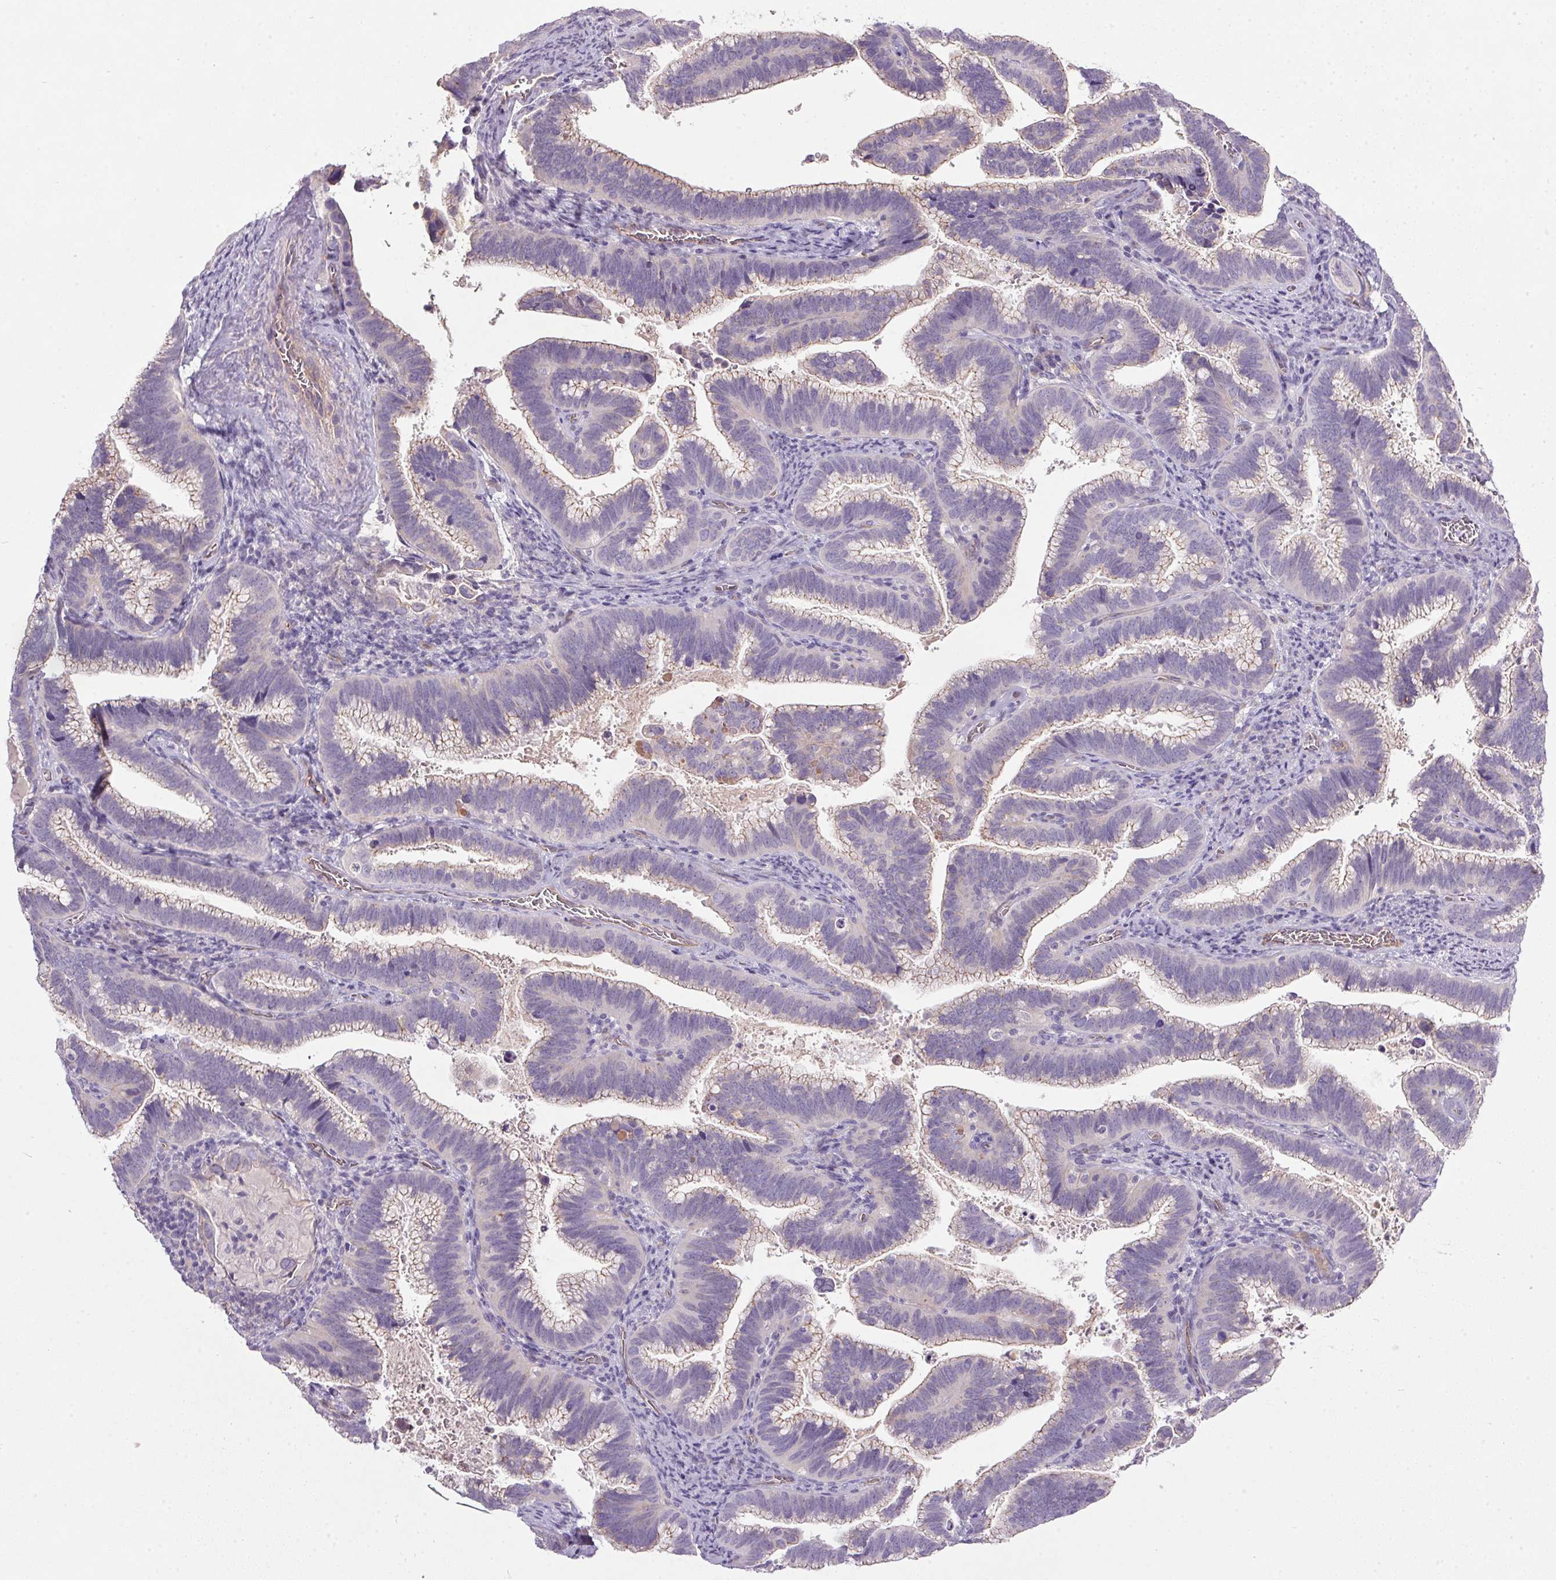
{"staining": {"intensity": "weak", "quantity": "<25%", "location": "cytoplasmic/membranous"}, "tissue": "cervical cancer", "cell_type": "Tumor cells", "image_type": "cancer", "snomed": [{"axis": "morphology", "description": "Adenocarcinoma, NOS"}, {"axis": "topography", "description": "Cervix"}], "caption": "There is no significant expression in tumor cells of adenocarcinoma (cervical). (DAB (3,3'-diaminobenzidine) immunohistochemistry visualized using brightfield microscopy, high magnification).", "gene": "APOC4", "patient": {"sex": "female", "age": 61}}